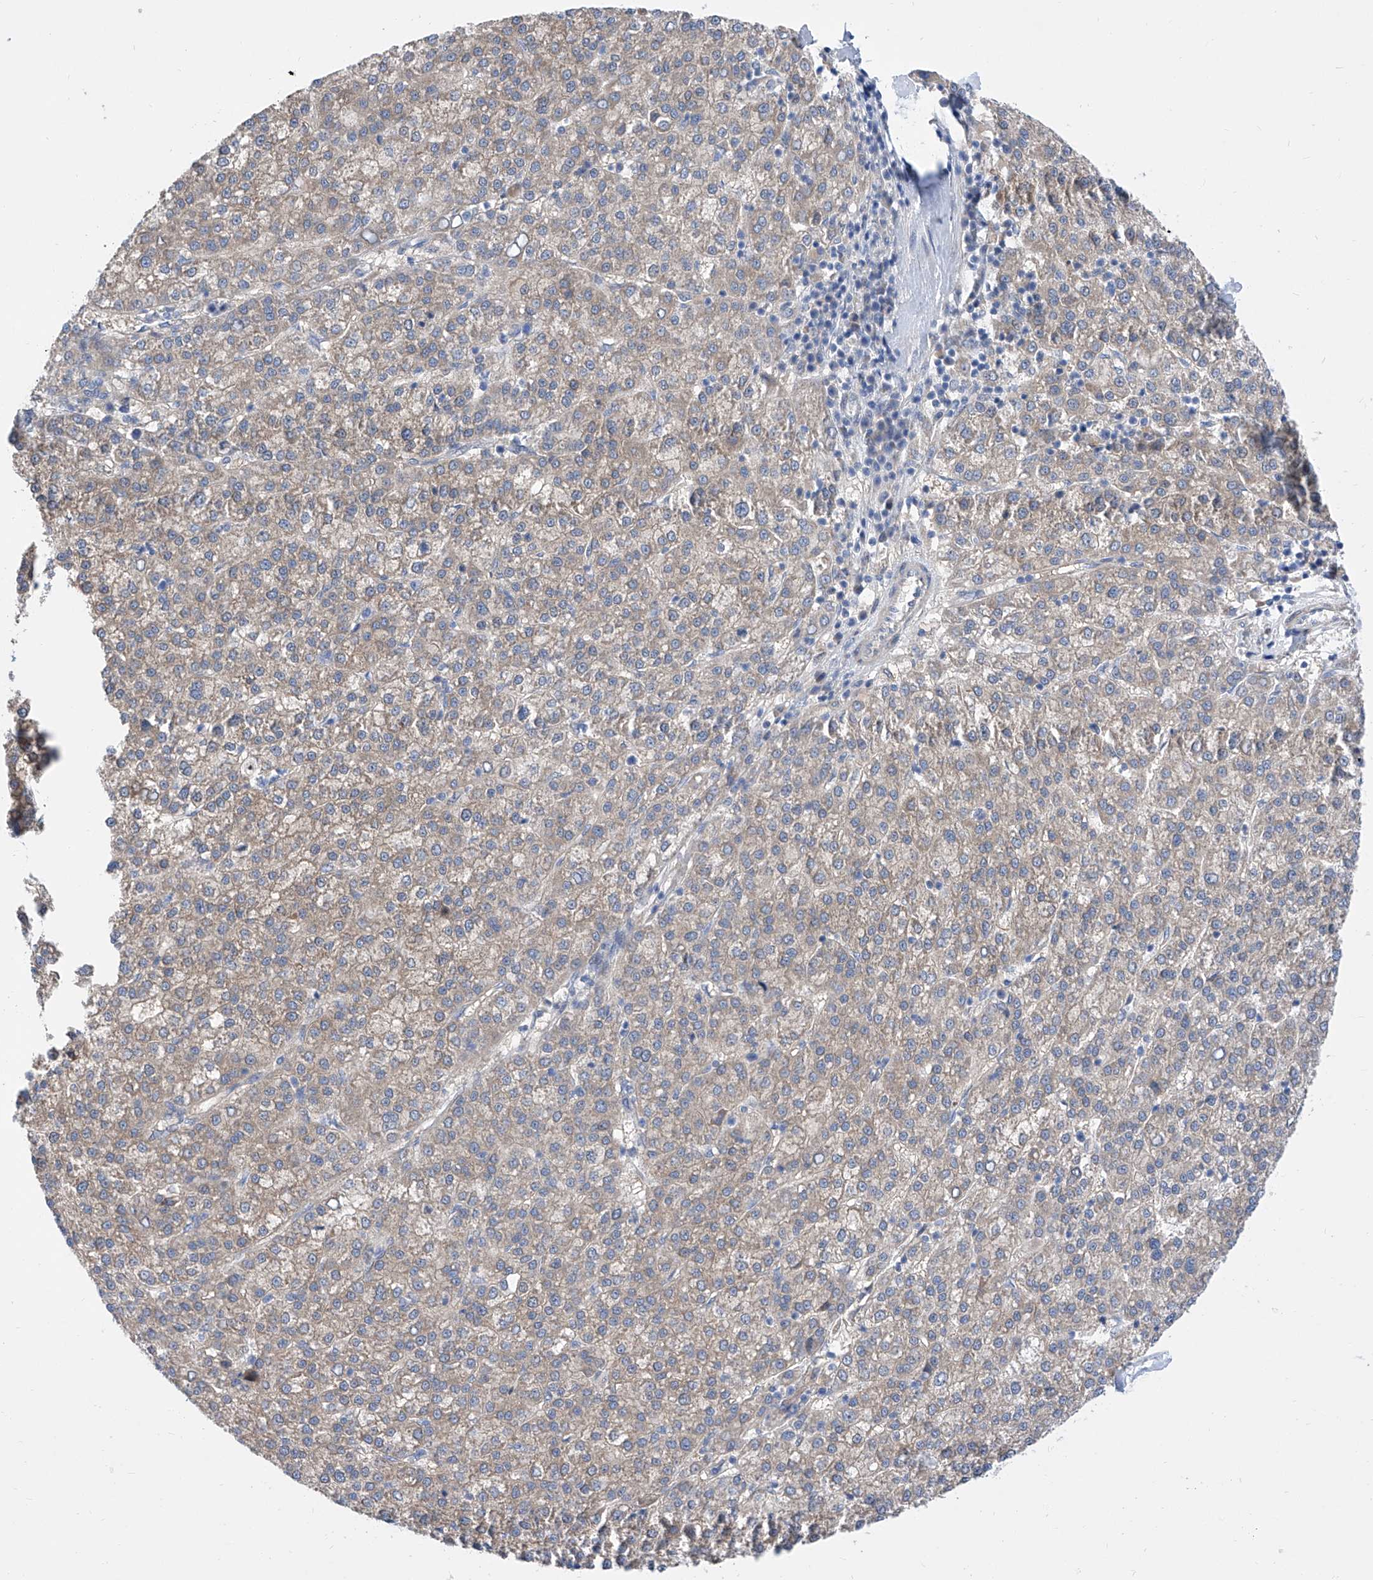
{"staining": {"intensity": "weak", "quantity": ">75%", "location": "cytoplasmic/membranous"}, "tissue": "liver cancer", "cell_type": "Tumor cells", "image_type": "cancer", "snomed": [{"axis": "morphology", "description": "Carcinoma, Hepatocellular, NOS"}, {"axis": "topography", "description": "Liver"}], "caption": "Immunohistochemical staining of human liver hepatocellular carcinoma demonstrates weak cytoplasmic/membranous protein positivity in approximately >75% of tumor cells.", "gene": "SRBD1", "patient": {"sex": "female", "age": 58}}